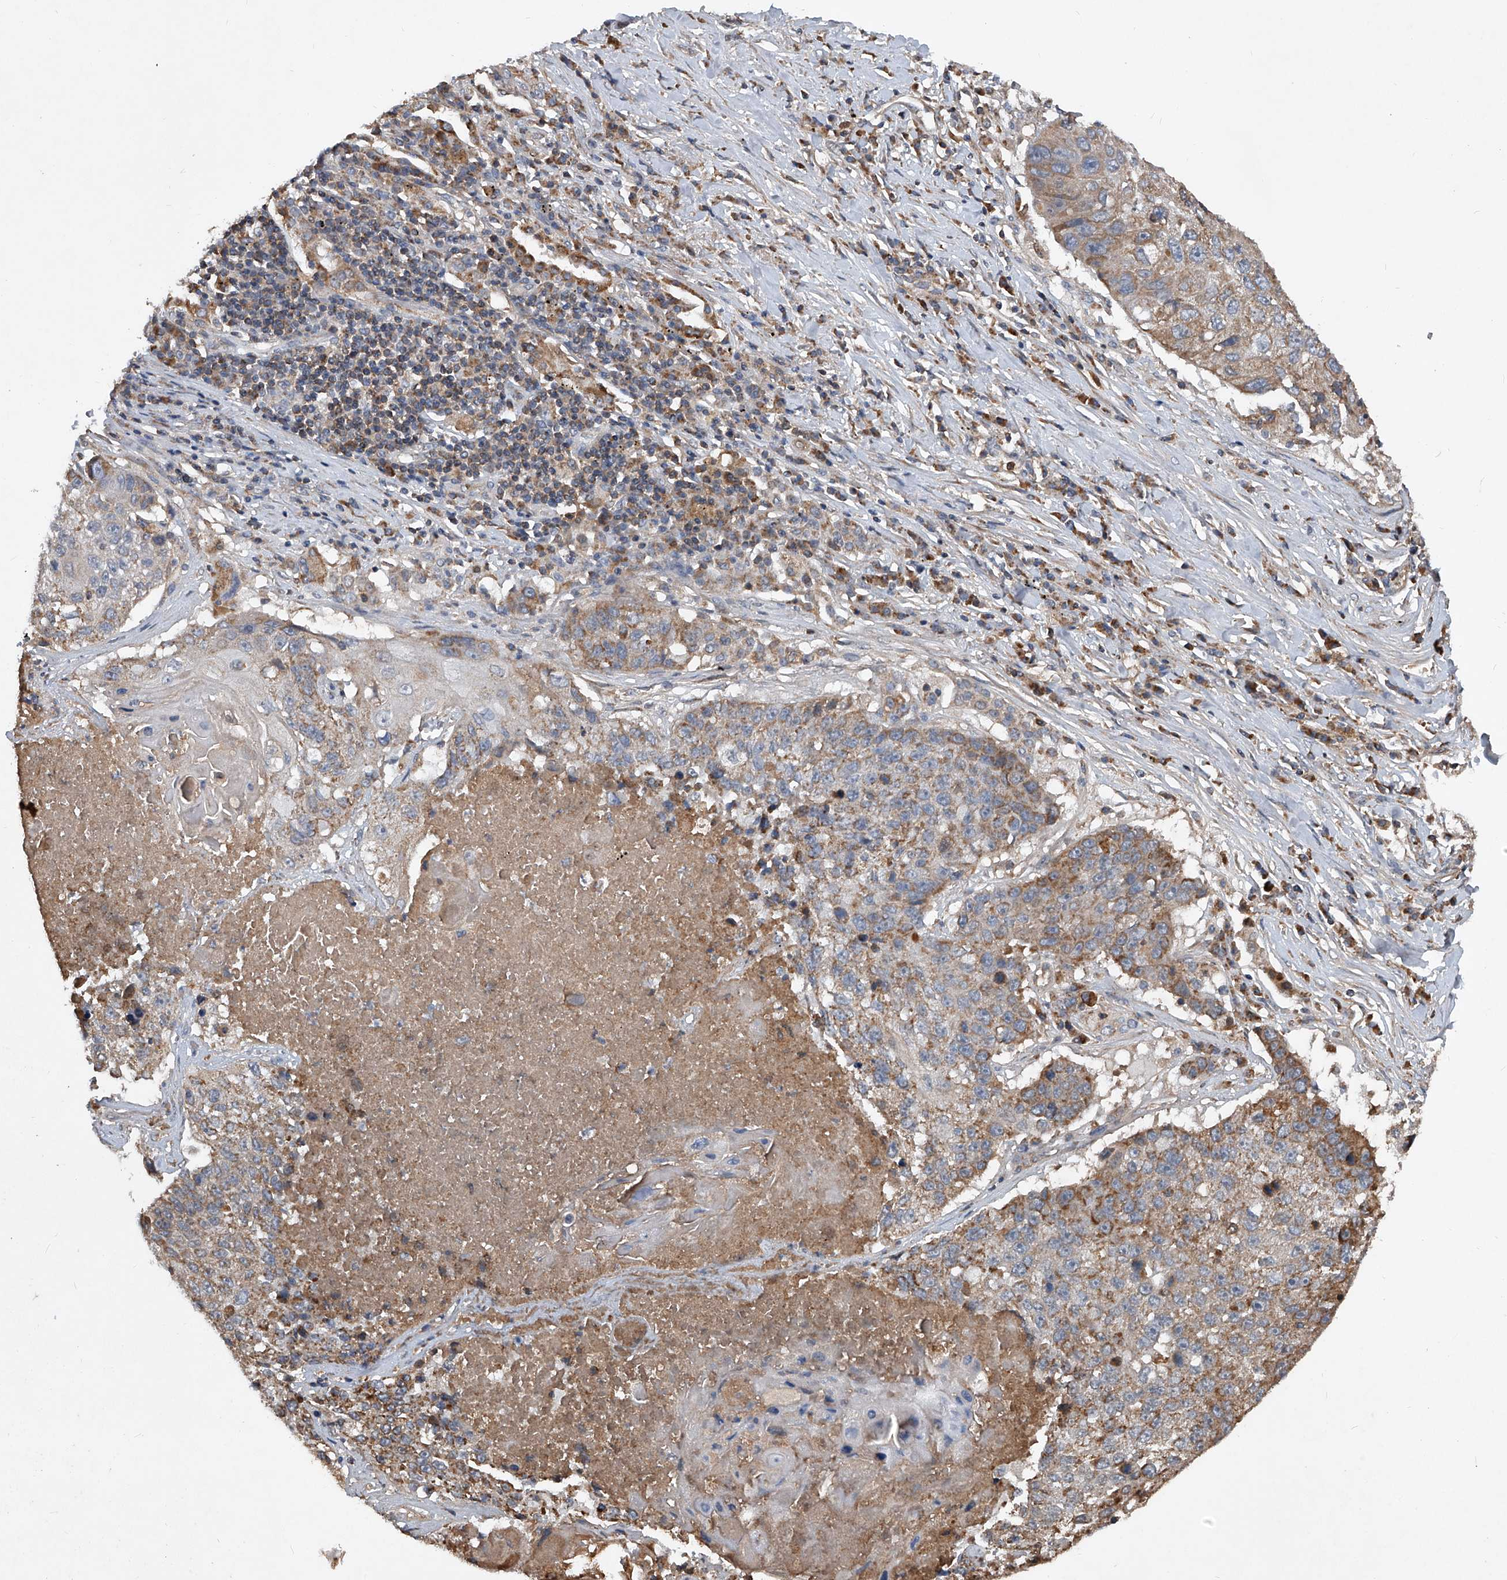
{"staining": {"intensity": "moderate", "quantity": "25%-75%", "location": "cytoplasmic/membranous"}, "tissue": "lung cancer", "cell_type": "Tumor cells", "image_type": "cancer", "snomed": [{"axis": "morphology", "description": "Squamous cell carcinoma, NOS"}, {"axis": "topography", "description": "Lung"}], "caption": "Brown immunohistochemical staining in human lung cancer demonstrates moderate cytoplasmic/membranous staining in approximately 25%-75% of tumor cells.", "gene": "SDHA", "patient": {"sex": "male", "age": 61}}